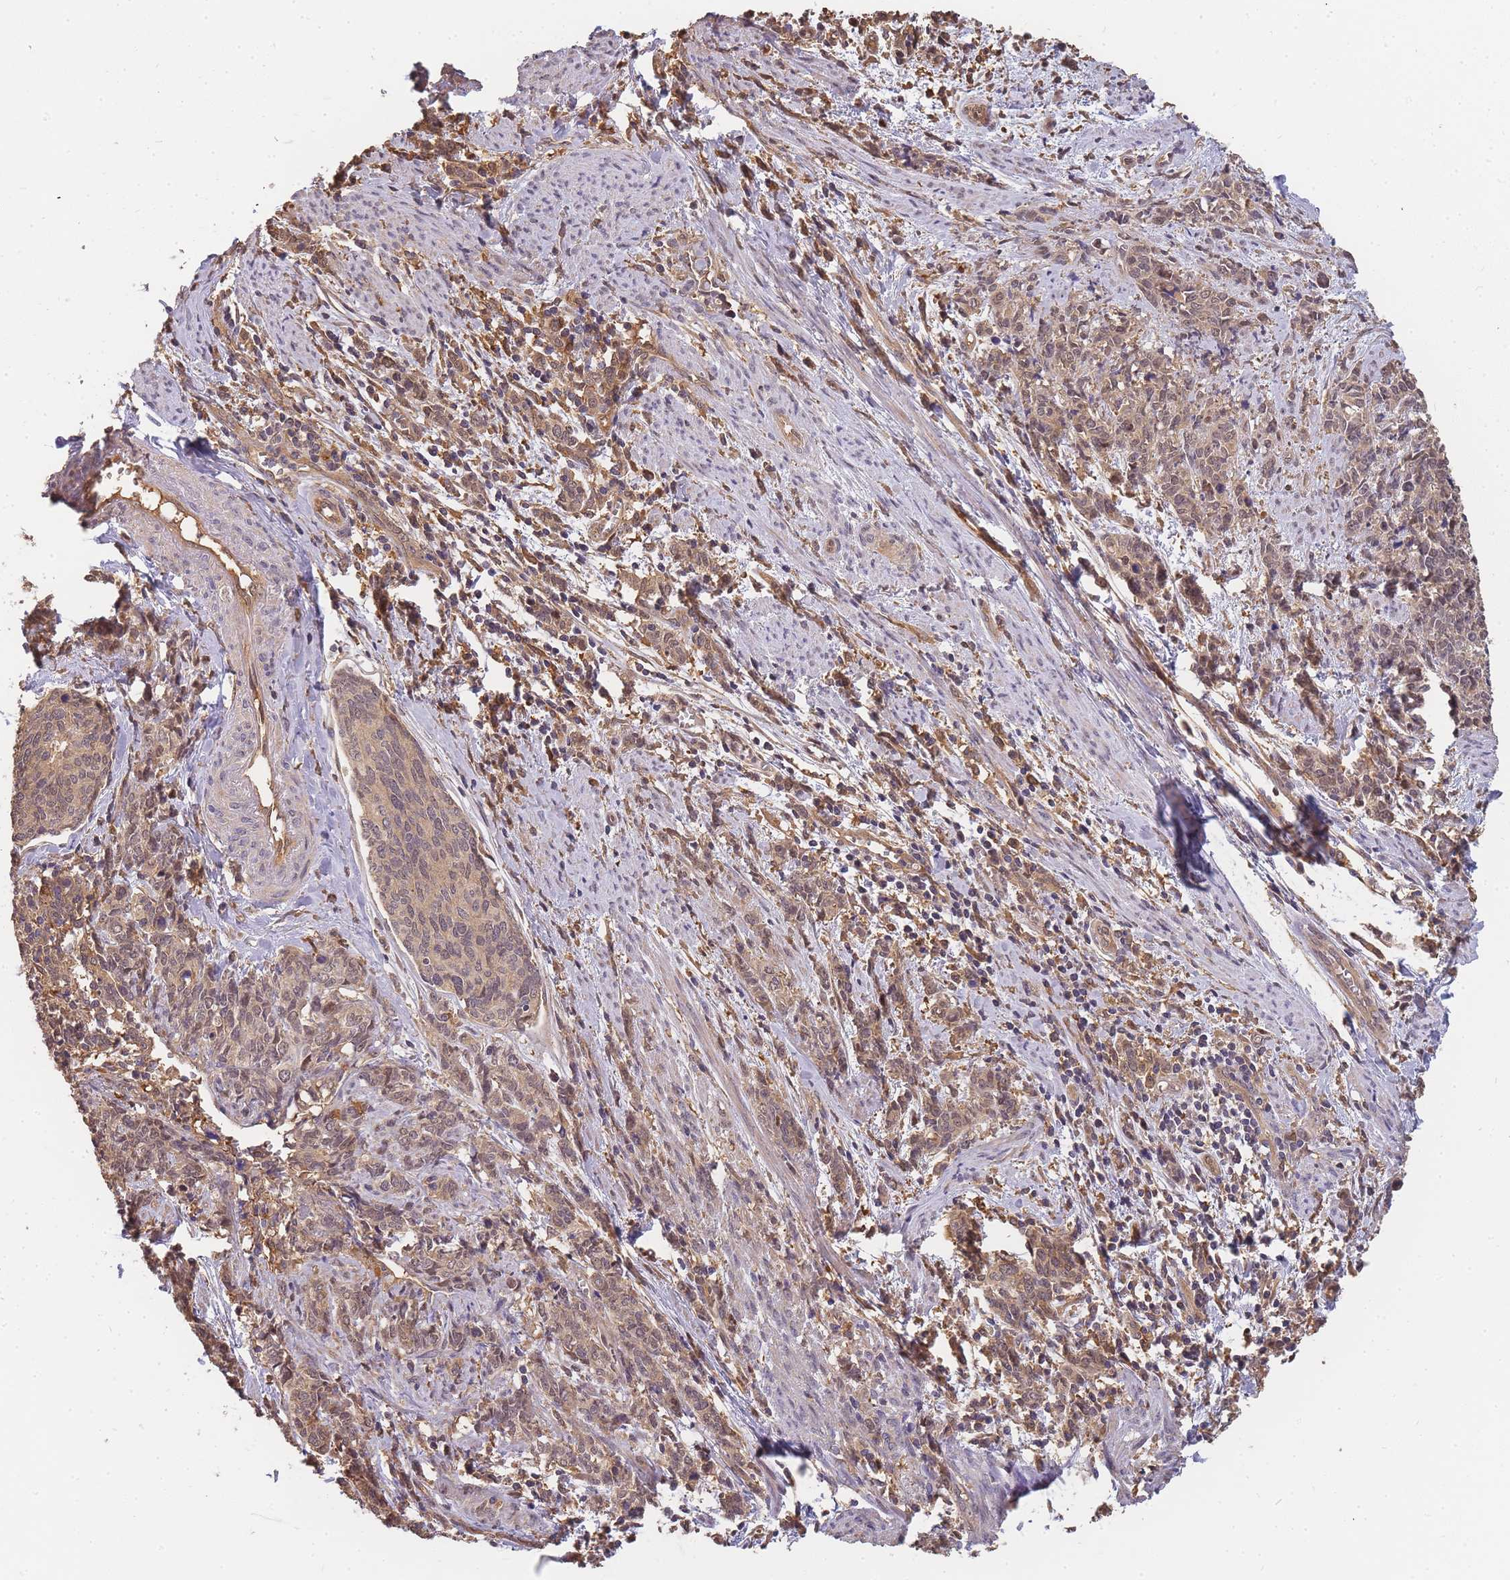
{"staining": {"intensity": "moderate", "quantity": ">75%", "location": "cytoplasmic/membranous"}, "tissue": "cervical cancer", "cell_type": "Tumor cells", "image_type": "cancer", "snomed": [{"axis": "morphology", "description": "Squamous cell carcinoma, NOS"}, {"axis": "topography", "description": "Cervix"}], "caption": "Immunohistochemical staining of human cervical squamous cell carcinoma demonstrates medium levels of moderate cytoplasmic/membranous staining in approximately >75% of tumor cells.", "gene": "CDKN2AIPNL", "patient": {"sex": "female", "age": 60}}